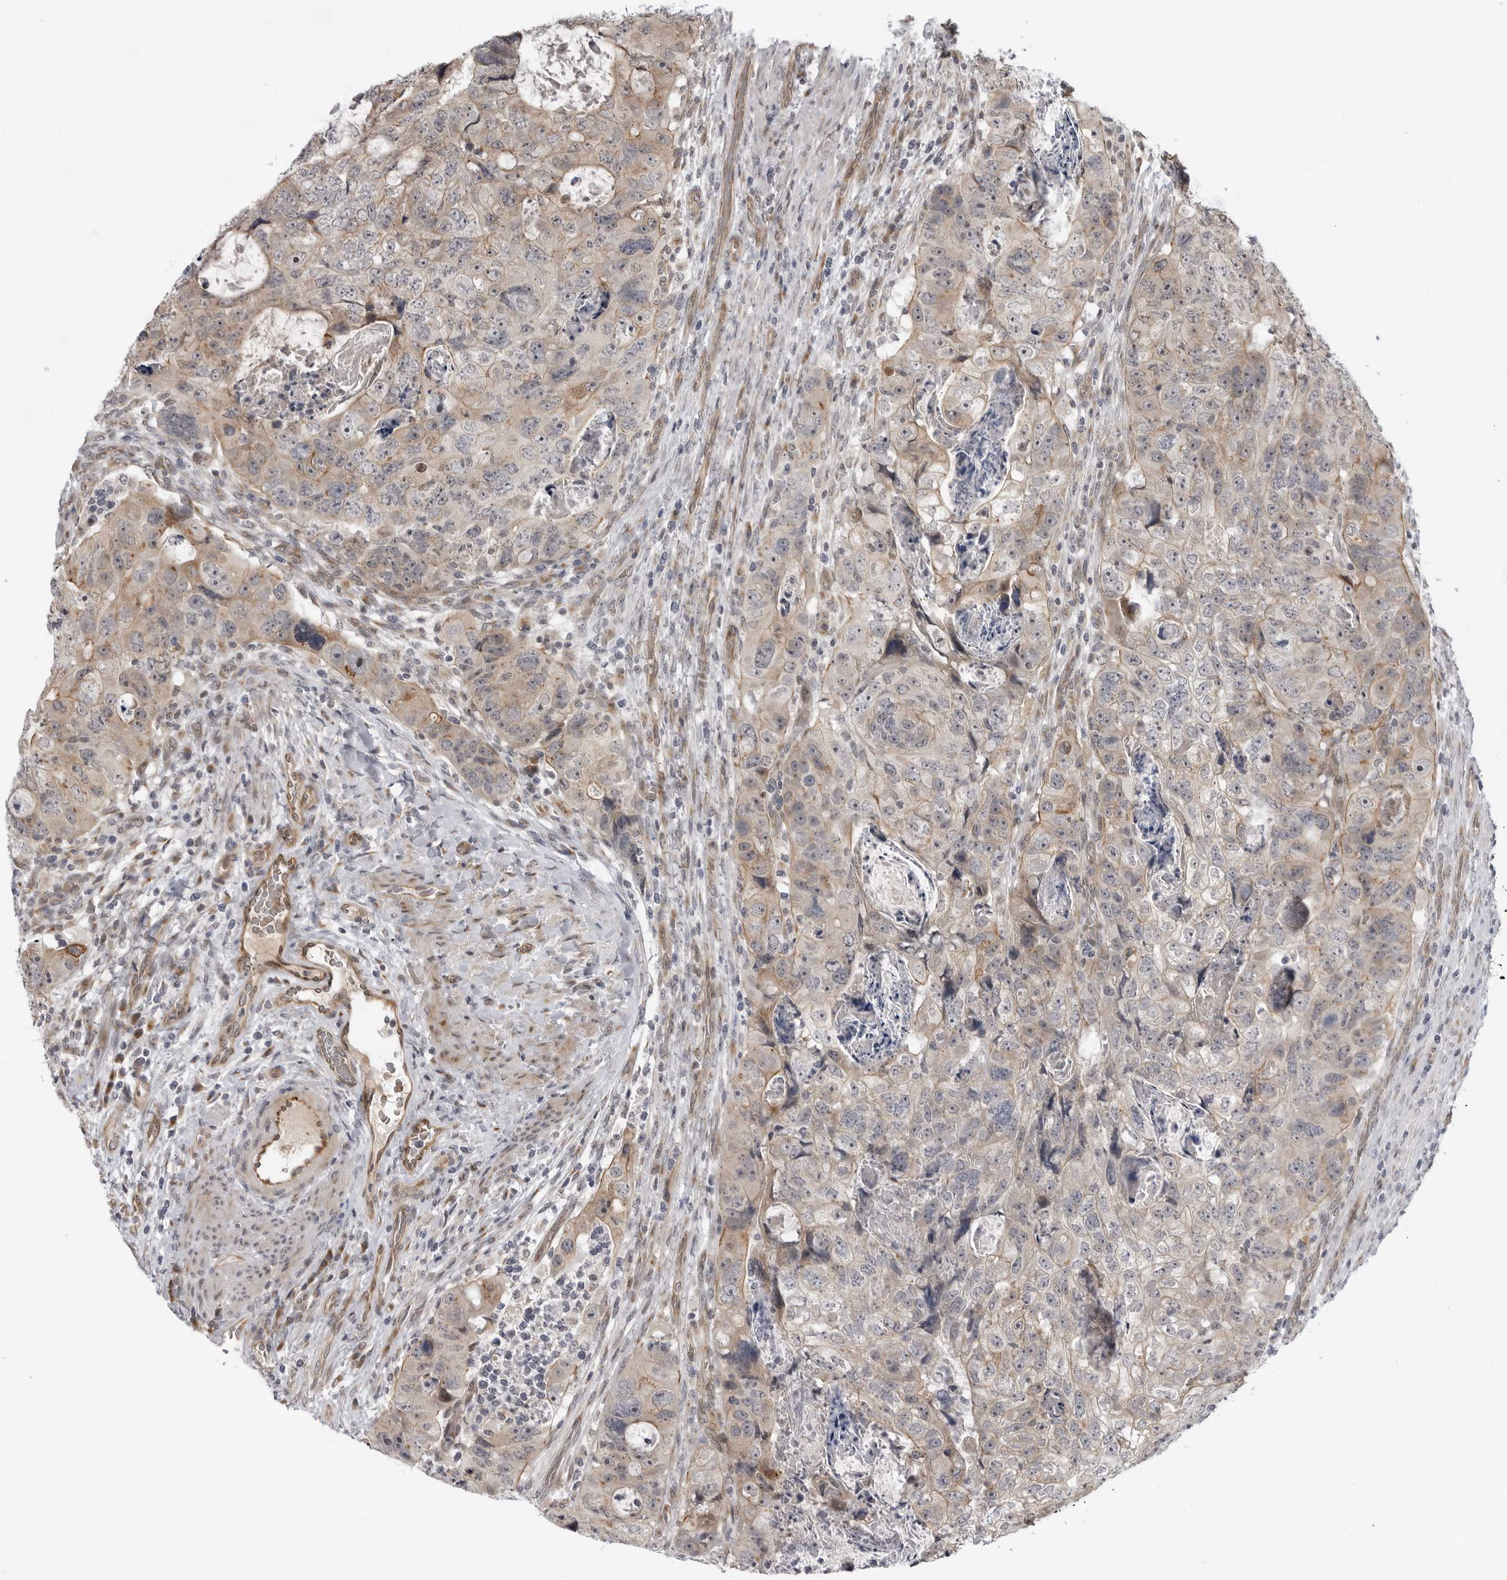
{"staining": {"intensity": "moderate", "quantity": "<25%", "location": "cytoplasmic/membranous"}, "tissue": "colorectal cancer", "cell_type": "Tumor cells", "image_type": "cancer", "snomed": [{"axis": "morphology", "description": "Adenocarcinoma, NOS"}, {"axis": "topography", "description": "Rectum"}], "caption": "High-magnification brightfield microscopy of colorectal cancer (adenocarcinoma) stained with DAB (3,3'-diaminobenzidine) (brown) and counterstained with hematoxylin (blue). tumor cells exhibit moderate cytoplasmic/membranous staining is identified in about<25% of cells. (brown staining indicates protein expression, while blue staining denotes nuclei).", "gene": "LRRC45", "patient": {"sex": "male", "age": 59}}